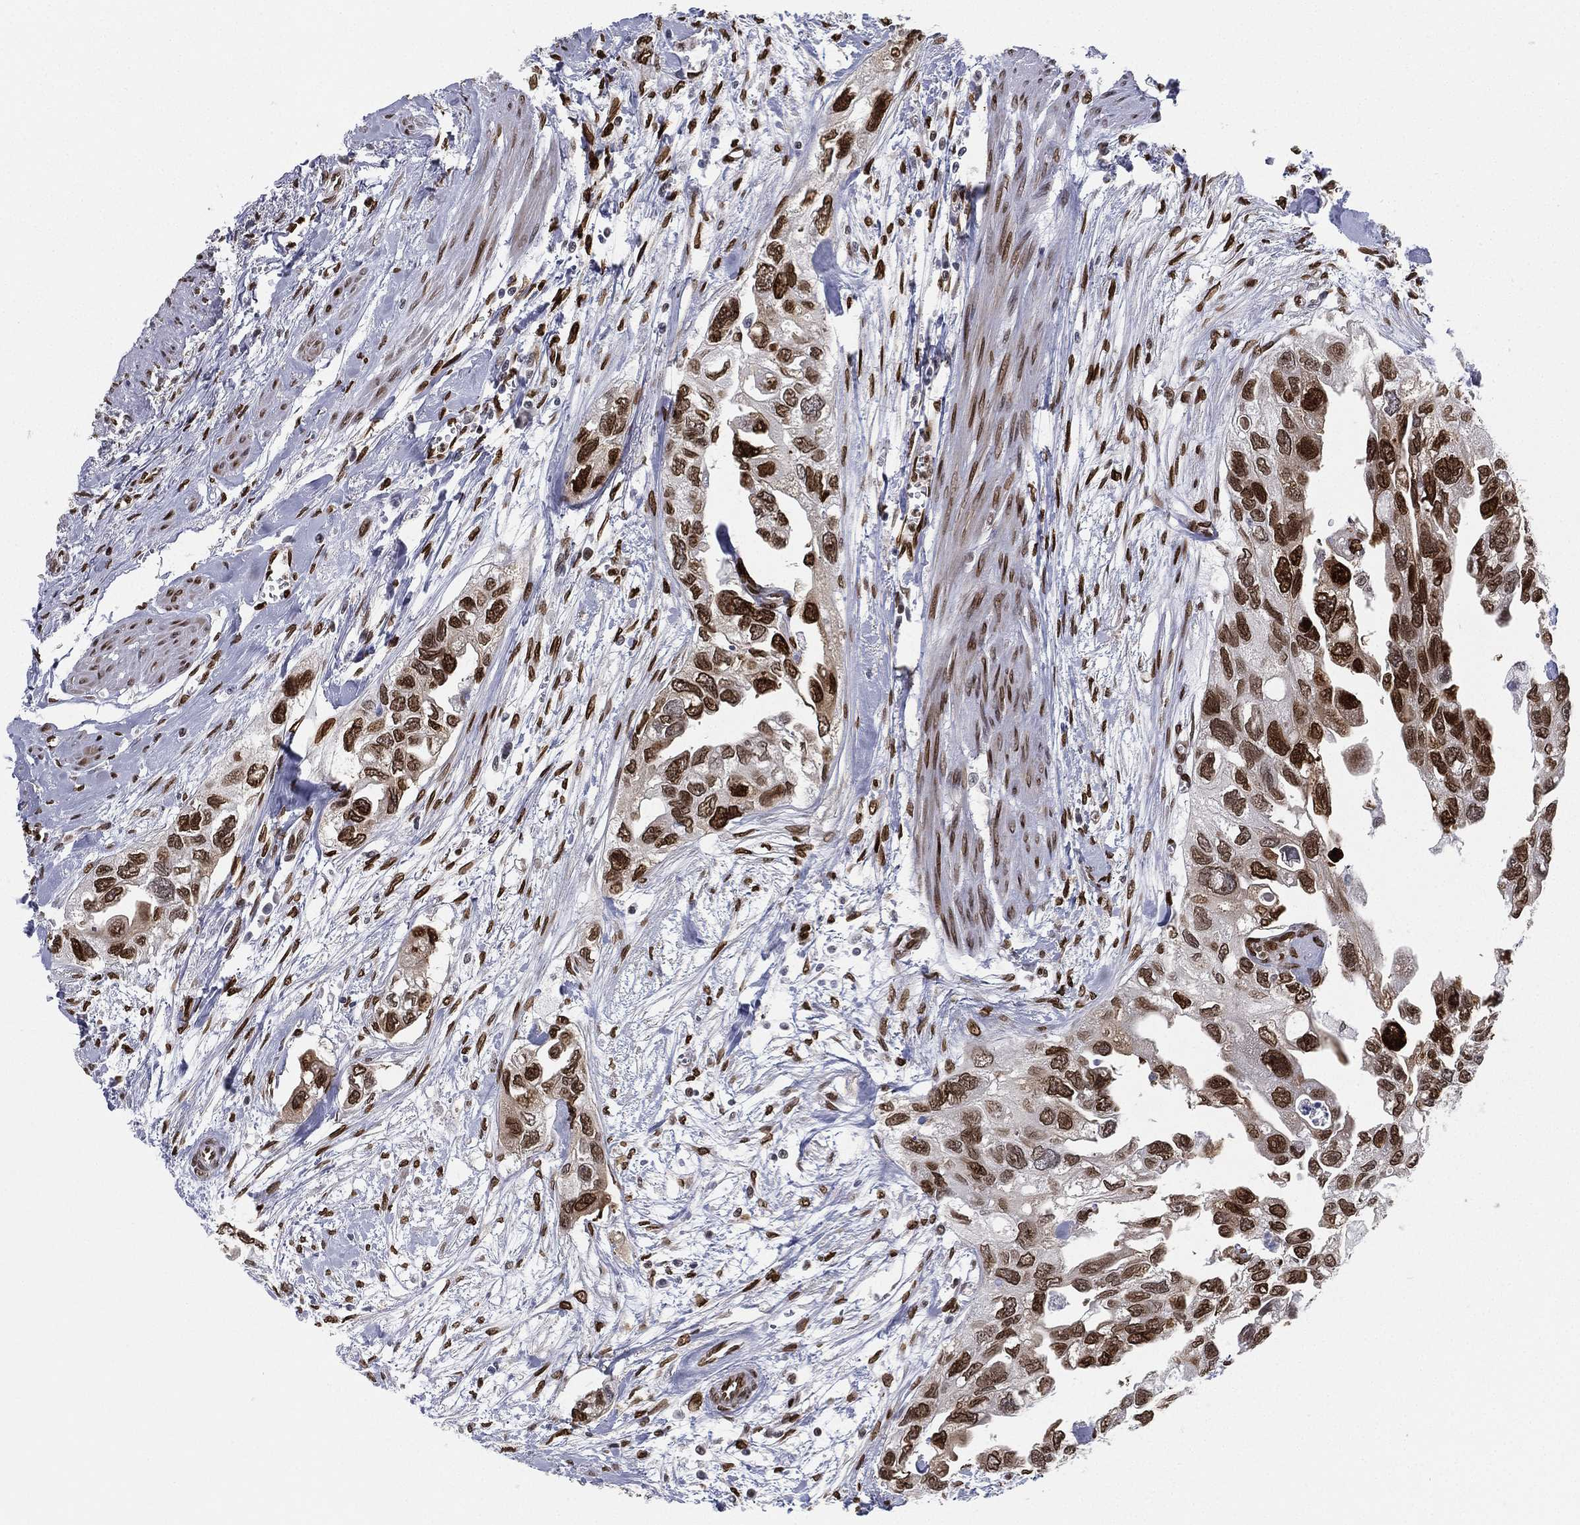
{"staining": {"intensity": "strong", "quantity": ">75%", "location": "nuclear"}, "tissue": "urothelial cancer", "cell_type": "Tumor cells", "image_type": "cancer", "snomed": [{"axis": "morphology", "description": "Urothelial carcinoma, High grade"}, {"axis": "topography", "description": "Urinary bladder"}], "caption": "Urothelial cancer tissue exhibits strong nuclear positivity in about >75% of tumor cells, visualized by immunohistochemistry.", "gene": "LMNB1", "patient": {"sex": "male", "age": 59}}